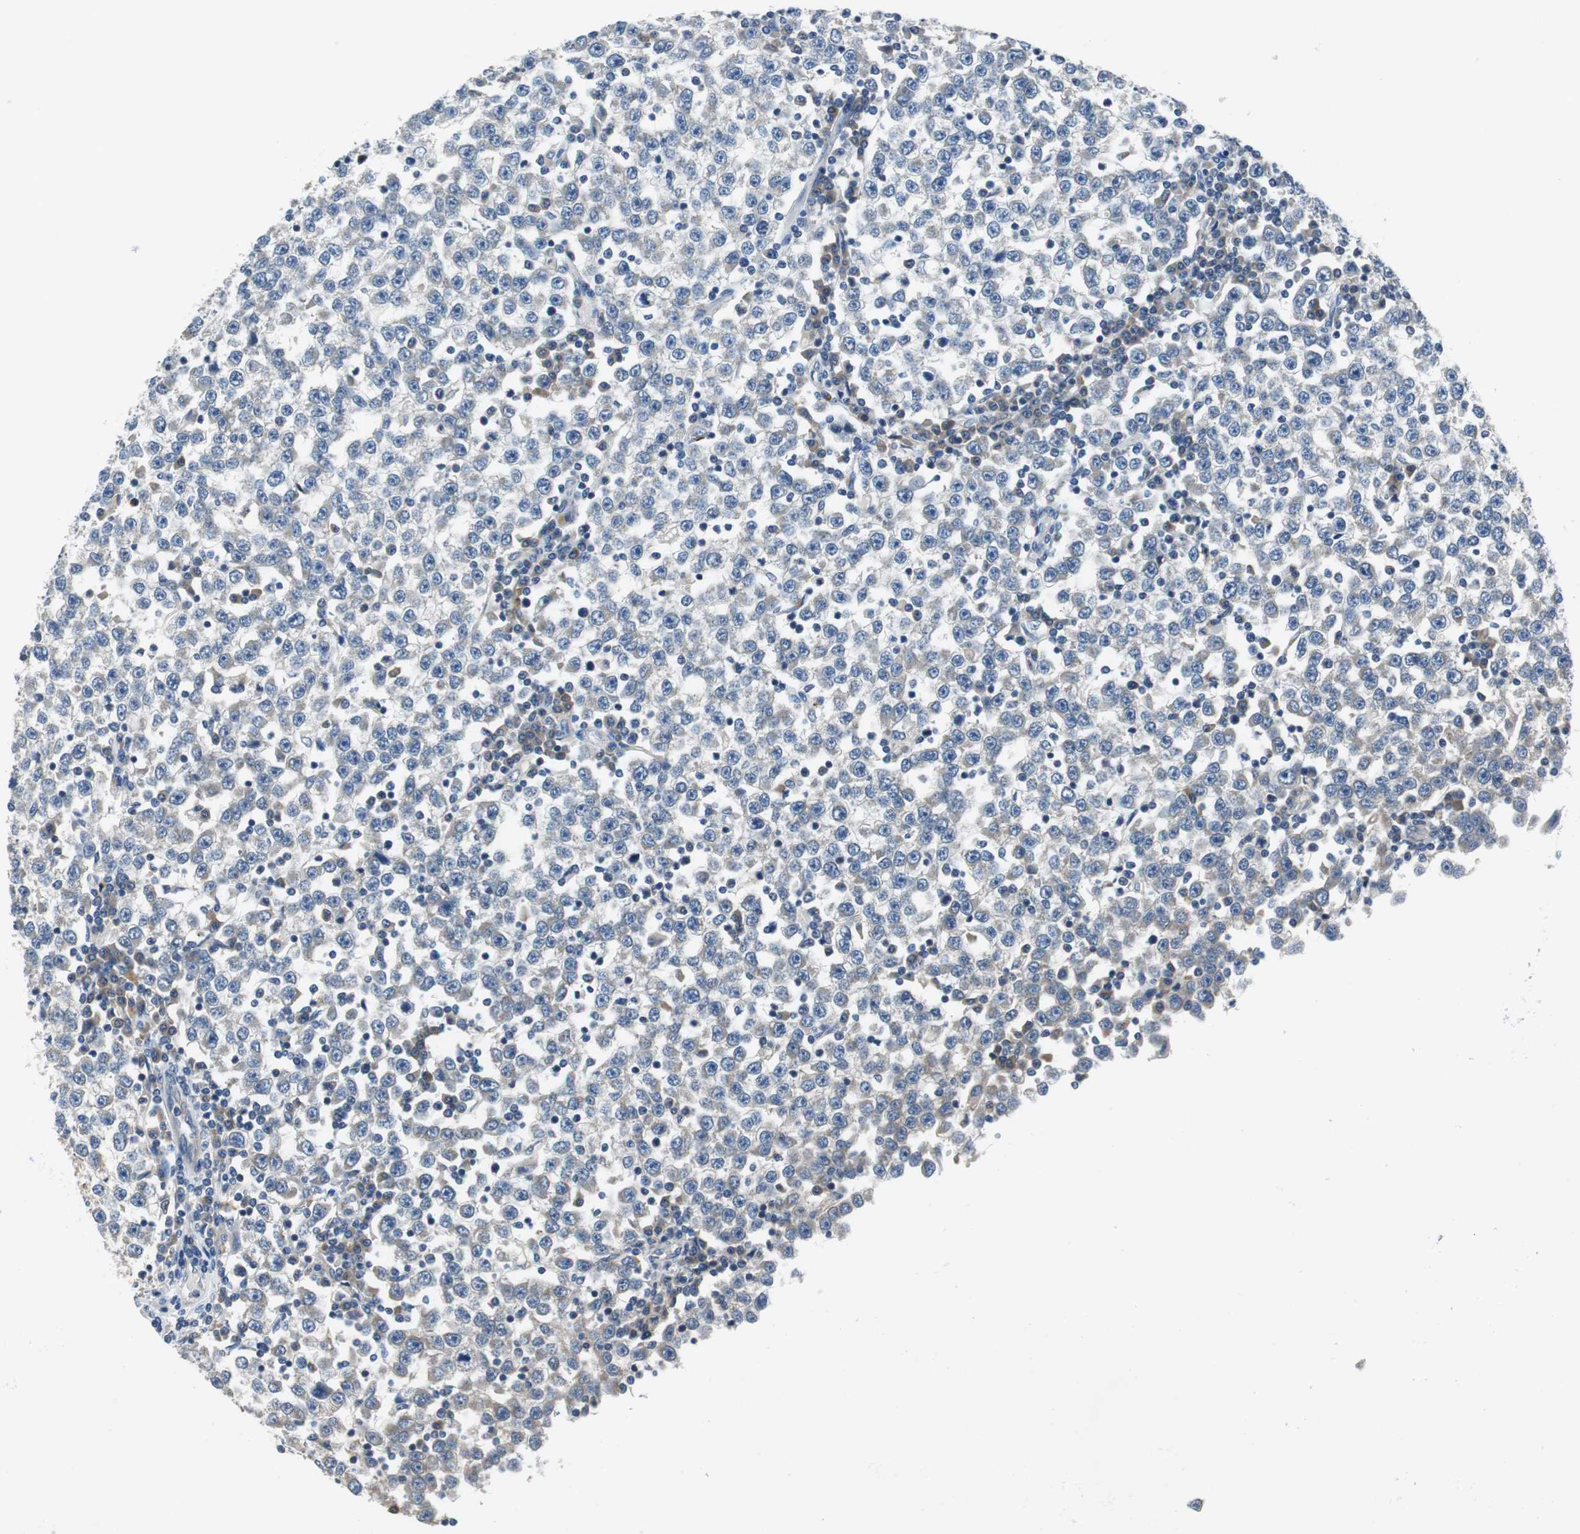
{"staining": {"intensity": "negative", "quantity": "none", "location": "none"}, "tissue": "testis cancer", "cell_type": "Tumor cells", "image_type": "cancer", "snomed": [{"axis": "morphology", "description": "Seminoma, NOS"}, {"axis": "topography", "description": "Testis"}], "caption": "Immunohistochemistry (IHC) of testis cancer reveals no positivity in tumor cells. Brightfield microscopy of immunohistochemistry (IHC) stained with DAB (brown) and hematoxylin (blue), captured at high magnification.", "gene": "FADS2", "patient": {"sex": "male", "age": 65}}